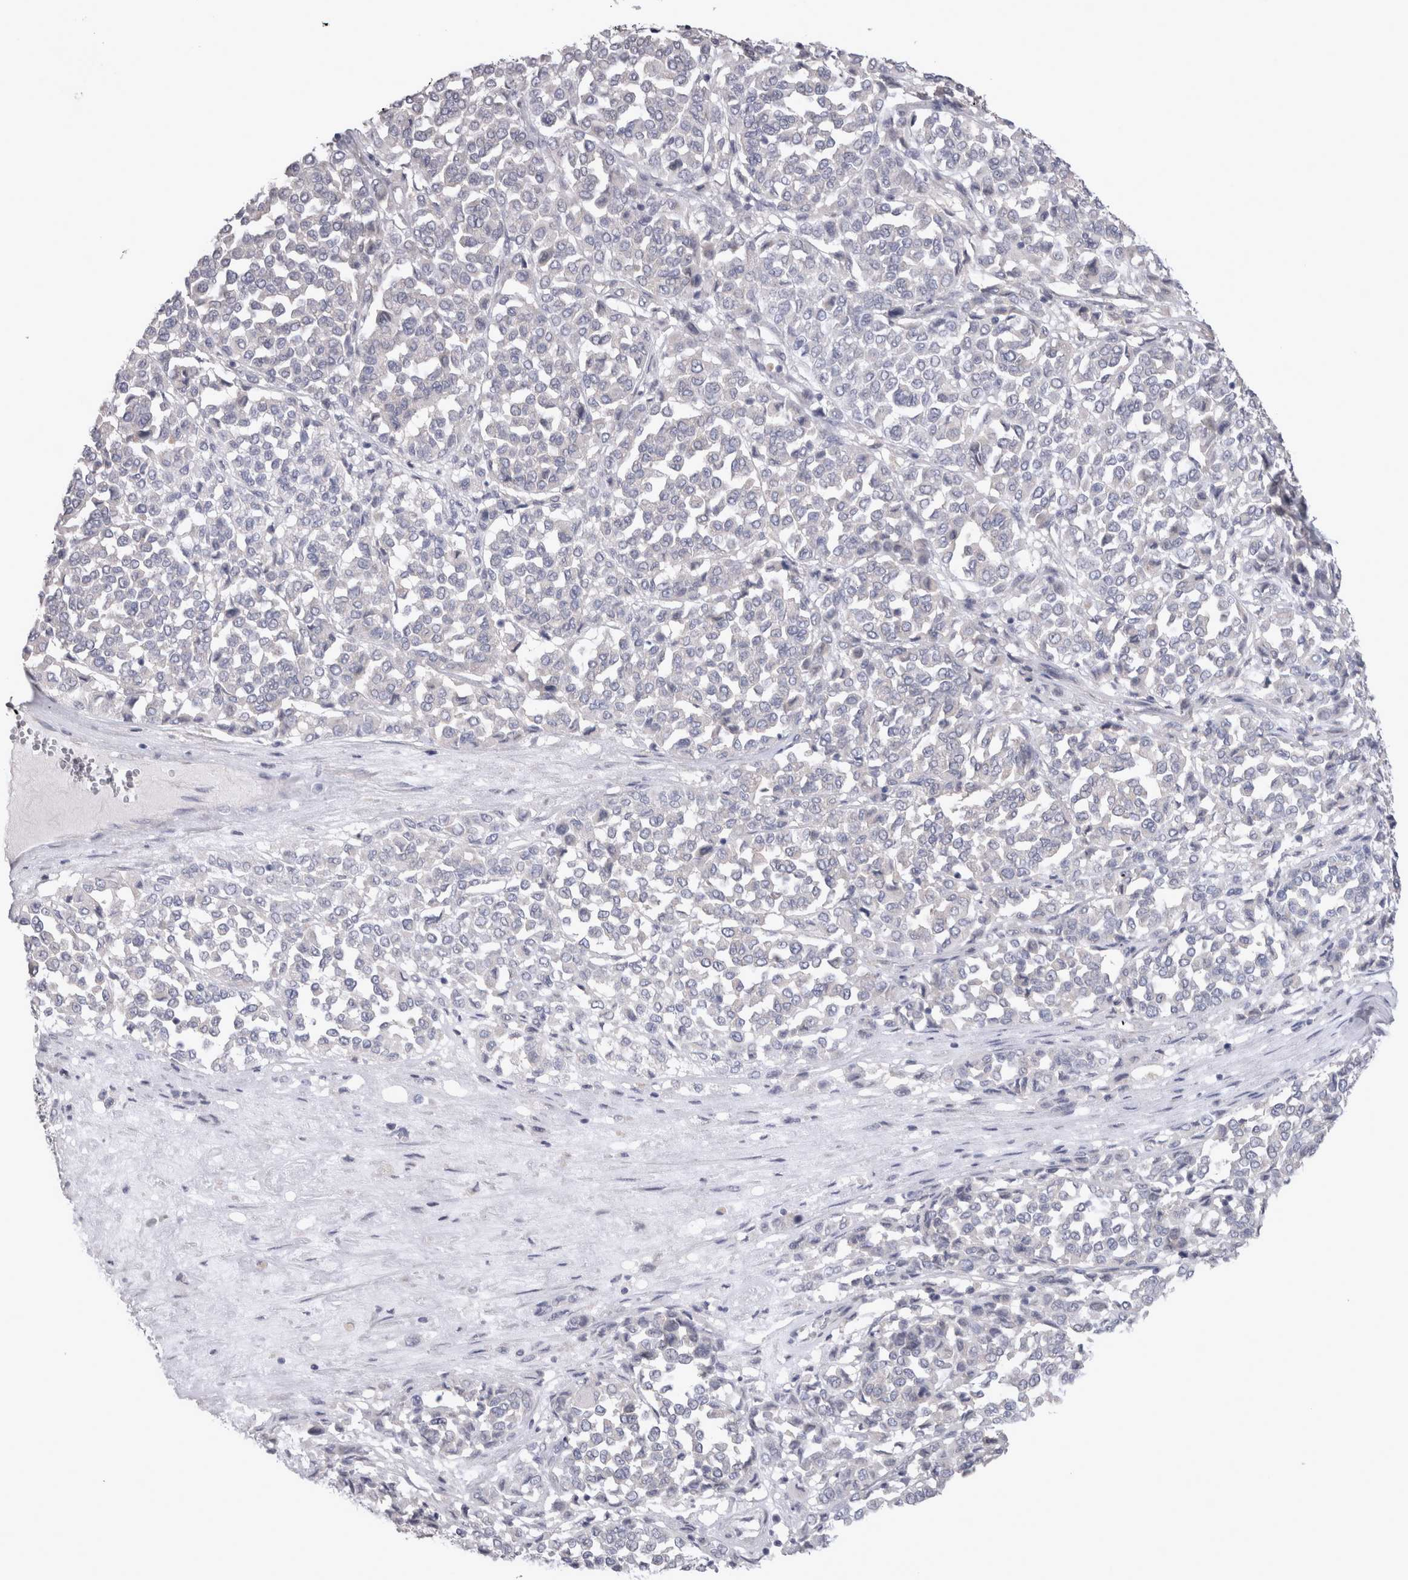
{"staining": {"intensity": "negative", "quantity": "none", "location": "none"}, "tissue": "melanoma", "cell_type": "Tumor cells", "image_type": "cancer", "snomed": [{"axis": "morphology", "description": "Malignant melanoma, Metastatic site"}, {"axis": "topography", "description": "Pancreas"}], "caption": "Tumor cells are negative for brown protein staining in melanoma. Nuclei are stained in blue.", "gene": "LRRC40", "patient": {"sex": "female", "age": 30}}